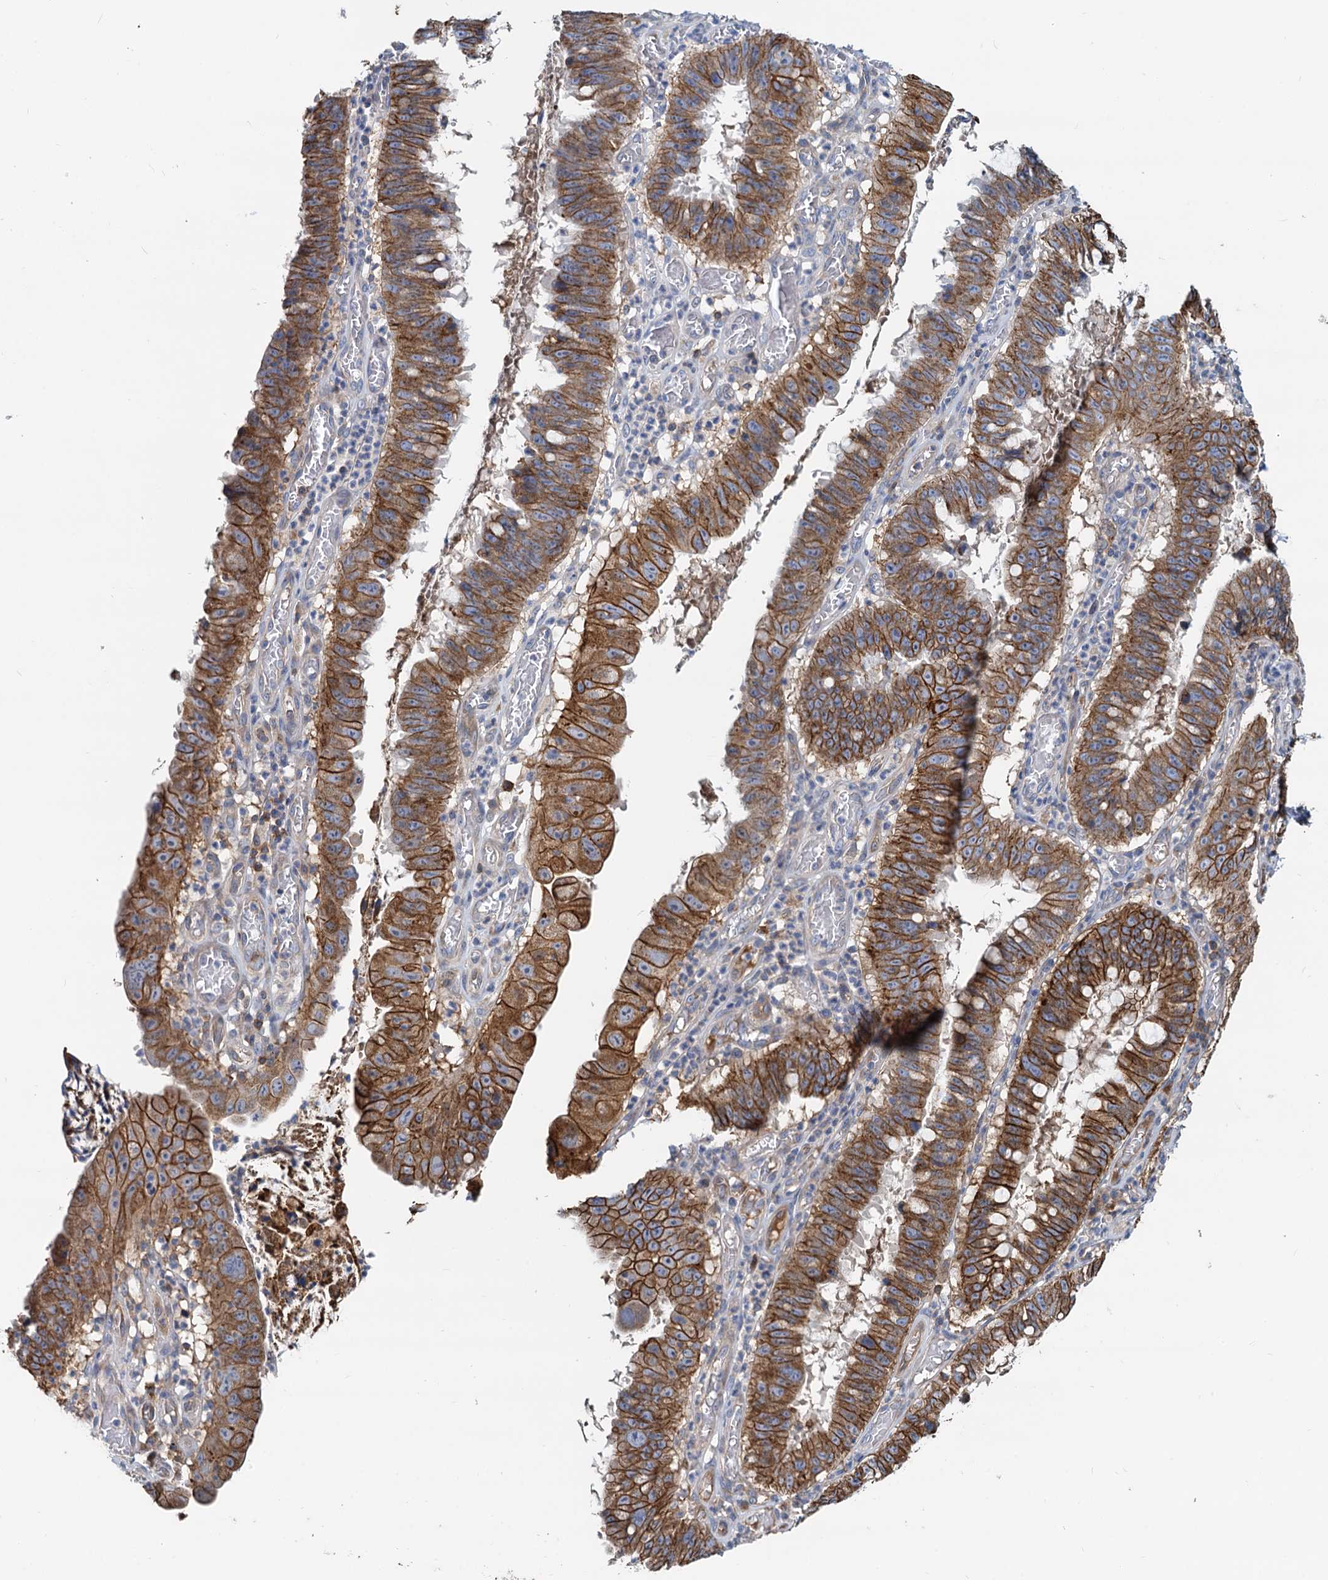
{"staining": {"intensity": "strong", "quantity": ">75%", "location": "cytoplasmic/membranous"}, "tissue": "stomach cancer", "cell_type": "Tumor cells", "image_type": "cancer", "snomed": [{"axis": "morphology", "description": "Adenocarcinoma, NOS"}, {"axis": "topography", "description": "Stomach"}], "caption": "A micrograph showing strong cytoplasmic/membranous staining in about >75% of tumor cells in stomach cancer, as visualized by brown immunohistochemical staining.", "gene": "LNX2", "patient": {"sex": "male", "age": 59}}